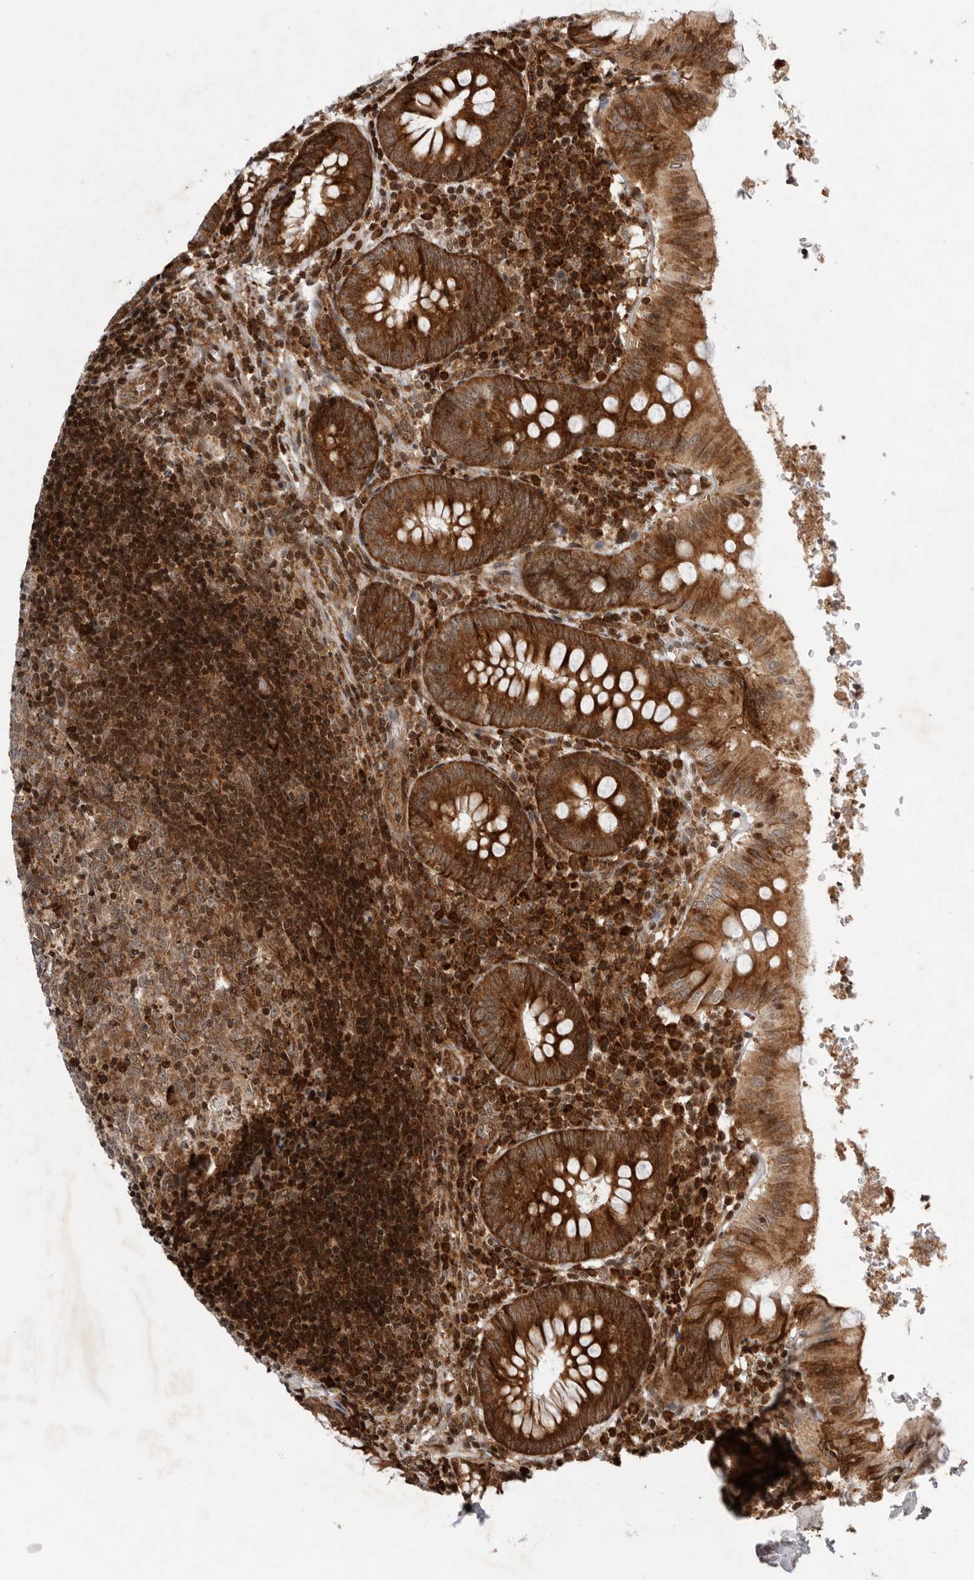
{"staining": {"intensity": "strong", "quantity": ">75%", "location": "cytoplasmic/membranous"}, "tissue": "appendix", "cell_type": "Glandular cells", "image_type": "normal", "snomed": [{"axis": "morphology", "description": "Normal tissue, NOS"}, {"axis": "topography", "description": "Appendix"}], "caption": "An image of human appendix stained for a protein demonstrates strong cytoplasmic/membranous brown staining in glandular cells.", "gene": "FZD3", "patient": {"sex": "male", "age": 8}}